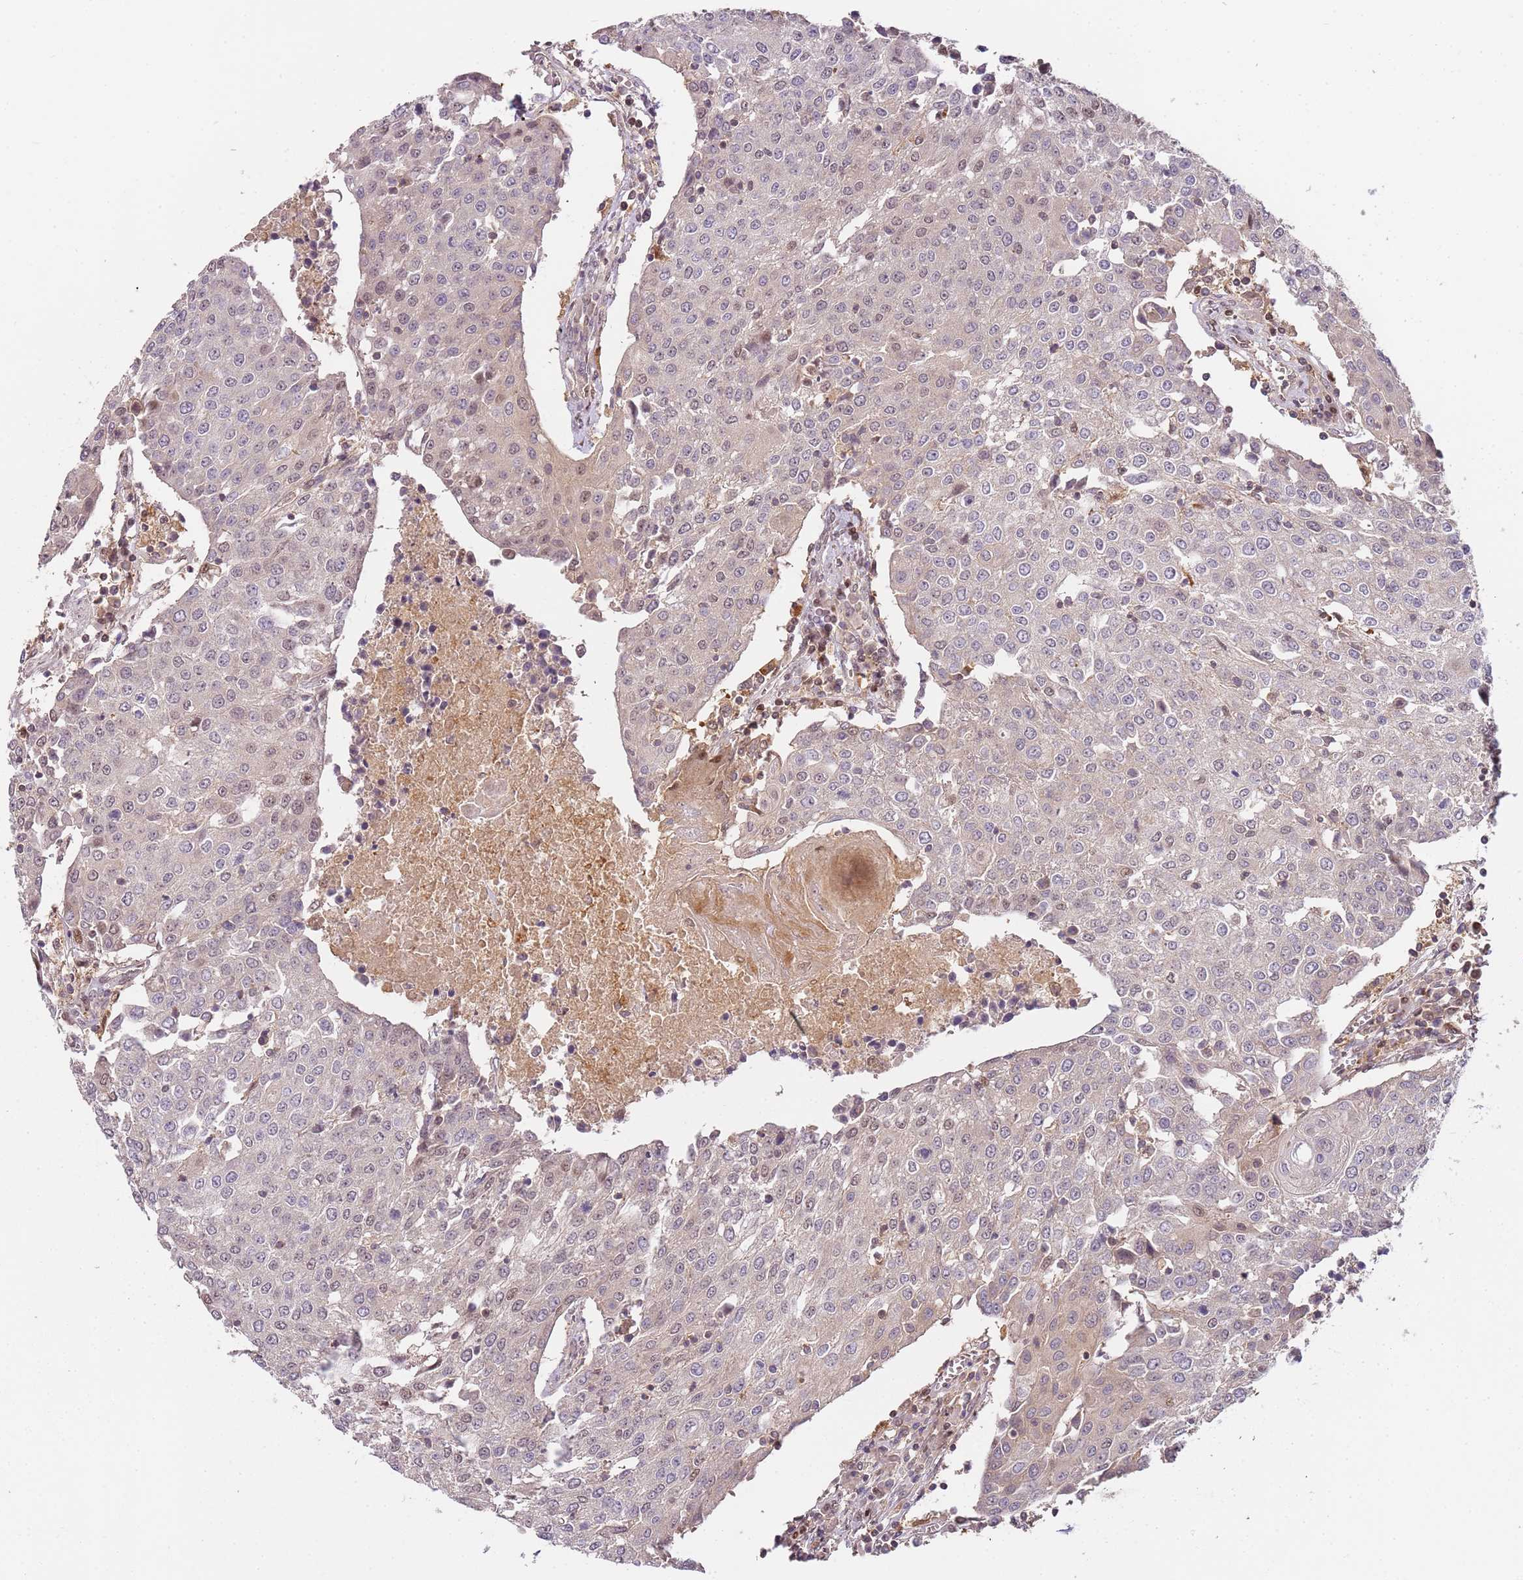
{"staining": {"intensity": "weak", "quantity": "<25%", "location": "nuclear"}, "tissue": "urothelial cancer", "cell_type": "Tumor cells", "image_type": "cancer", "snomed": [{"axis": "morphology", "description": "Urothelial carcinoma, High grade"}, {"axis": "topography", "description": "Urinary bladder"}], "caption": "This is an immunohistochemistry photomicrograph of human high-grade urothelial carcinoma. There is no positivity in tumor cells.", "gene": "GSTO2", "patient": {"sex": "female", "age": 85}}